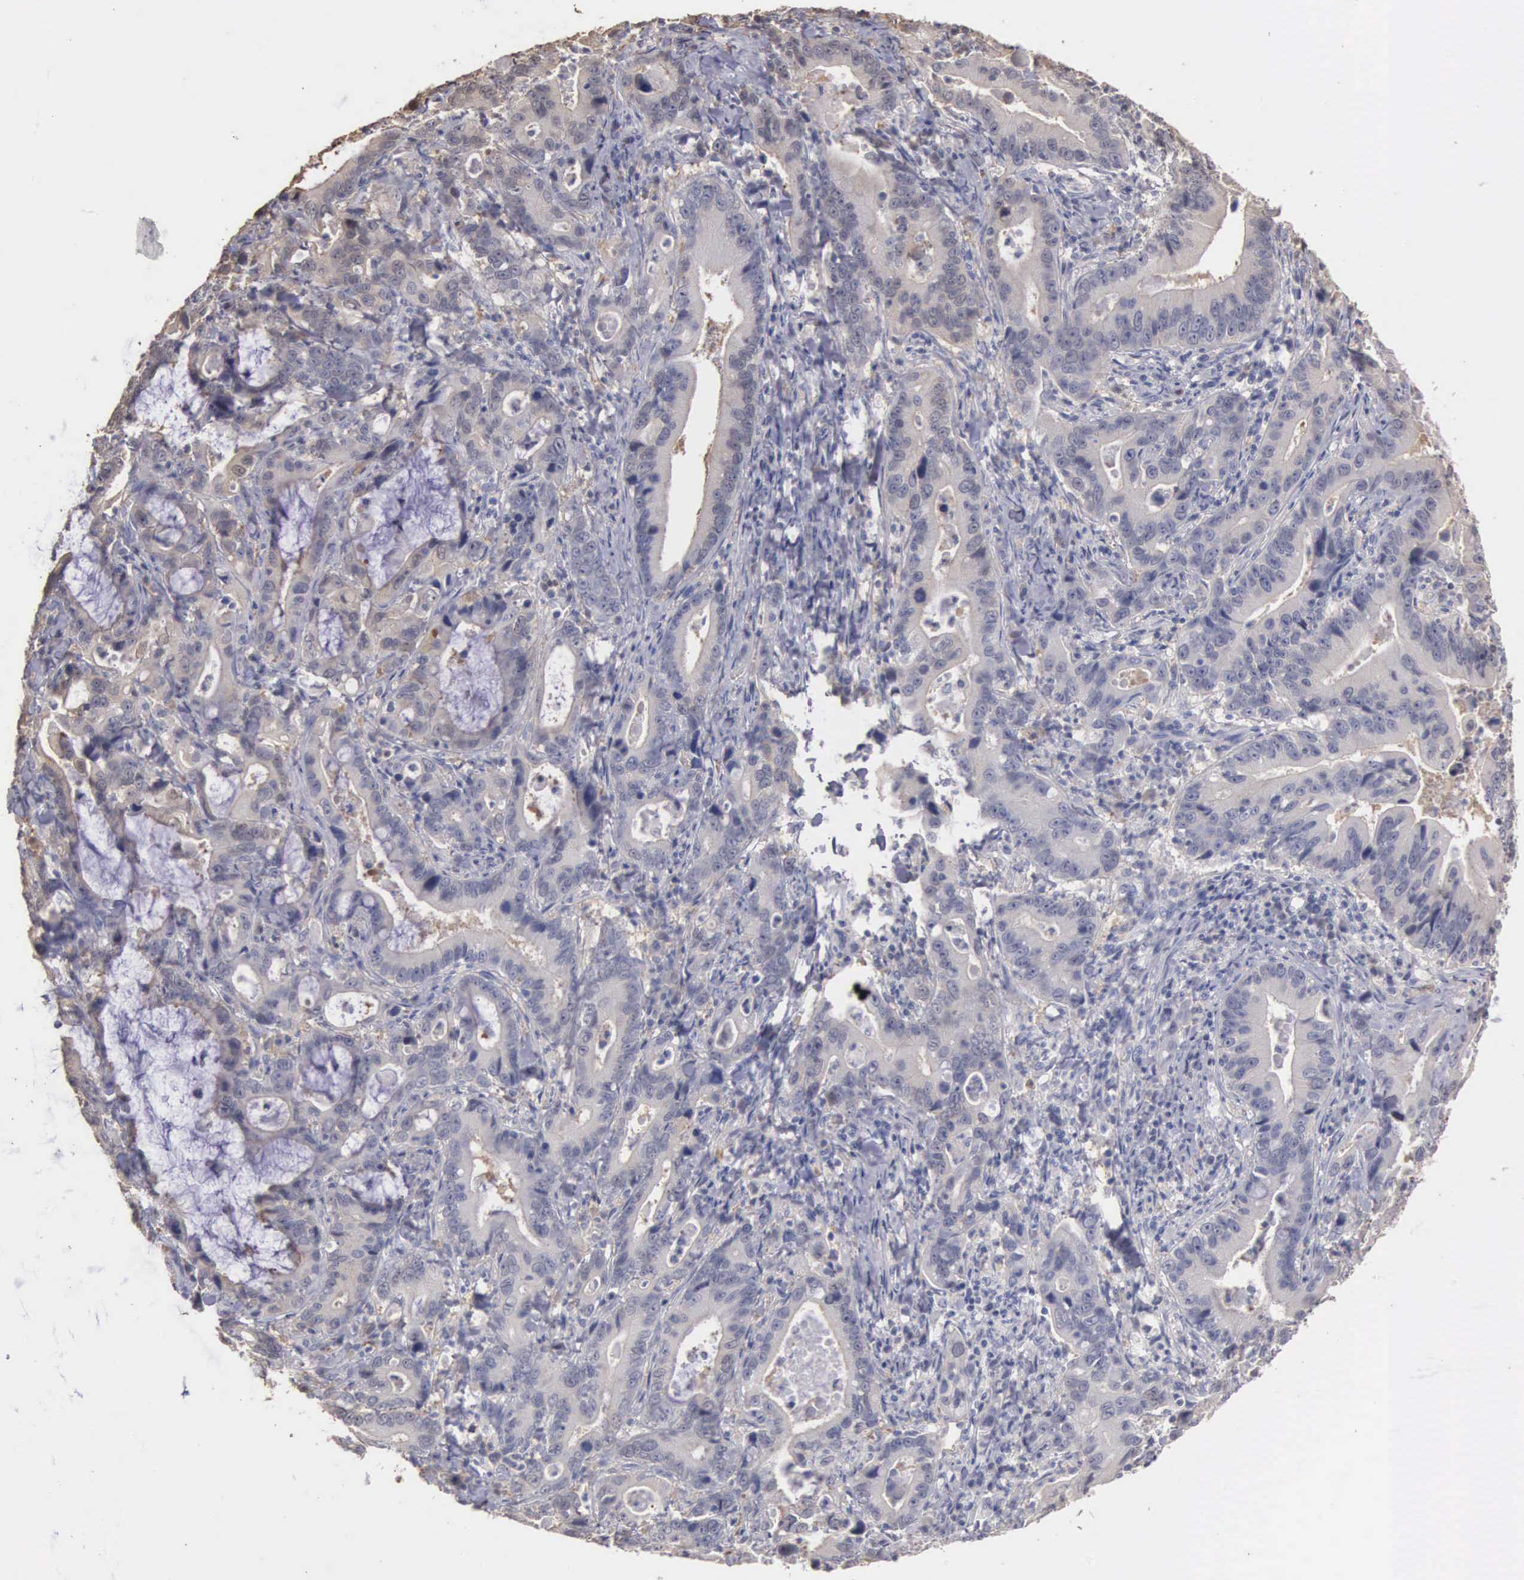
{"staining": {"intensity": "negative", "quantity": "none", "location": "none"}, "tissue": "stomach cancer", "cell_type": "Tumor cells", "image_type": "cancer", "snomed": [{"axis": "morphology", "description": "Adenocarcinoma, NOS"}, {"axis": "topography", "description": "Stomach, upper"}], "caption": "Immunohistochemistry photomicrograph of neoplastic tissue: stomach adenocarcinoma stained with DAB (3,3'-diaminobenzidine) reveals no significant protein positivity in tumor cells. Brightfield microscopy of immunohistochemistry stained with DAB (brown) and hematoxylin (blue), captured at high magnification.", "gene": "ENO3", "patient": {"sex": "male", "age": 63}}